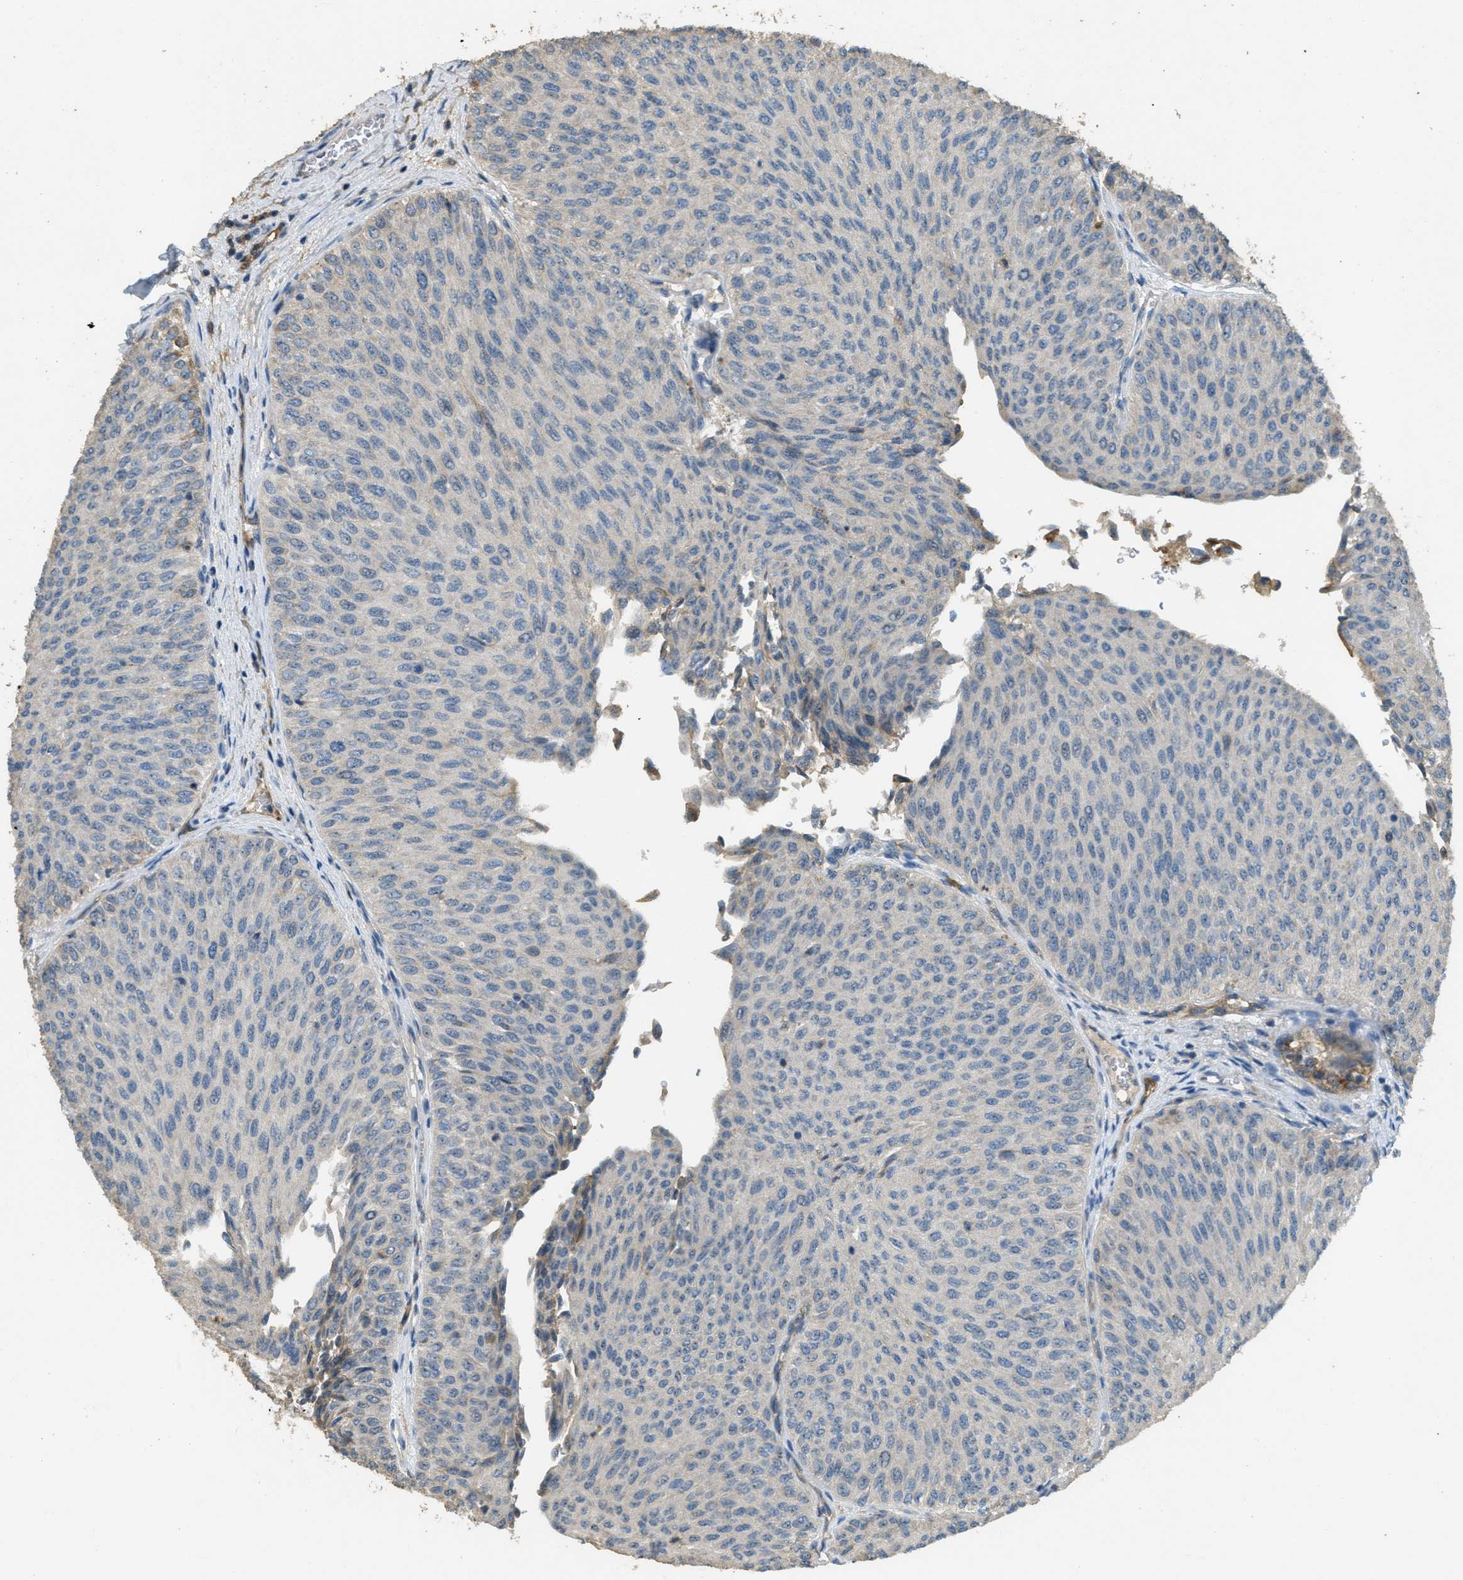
{"staining": {"intensity": "negative", "quantity": "none", "location": "none"}, "tissue": "urothelial cancer", "cell_type": "Tumor cells", "image_type": "cancer", "snomed": [{"axis": "morphology", "description": "Urothelial carcinoma, Low grade"}, {"axis": "topography", "description": "Urinary bladder"}], "caption": "IHC image of neoplastic tissue: human low-grade urothelial carcinoma stained with DAB (3,3'-diaminobenzidine) exhibits no significant protein expression in tumor cells.", "gene": "OSMR", "patient": {"sex": "male", "age": 78}}